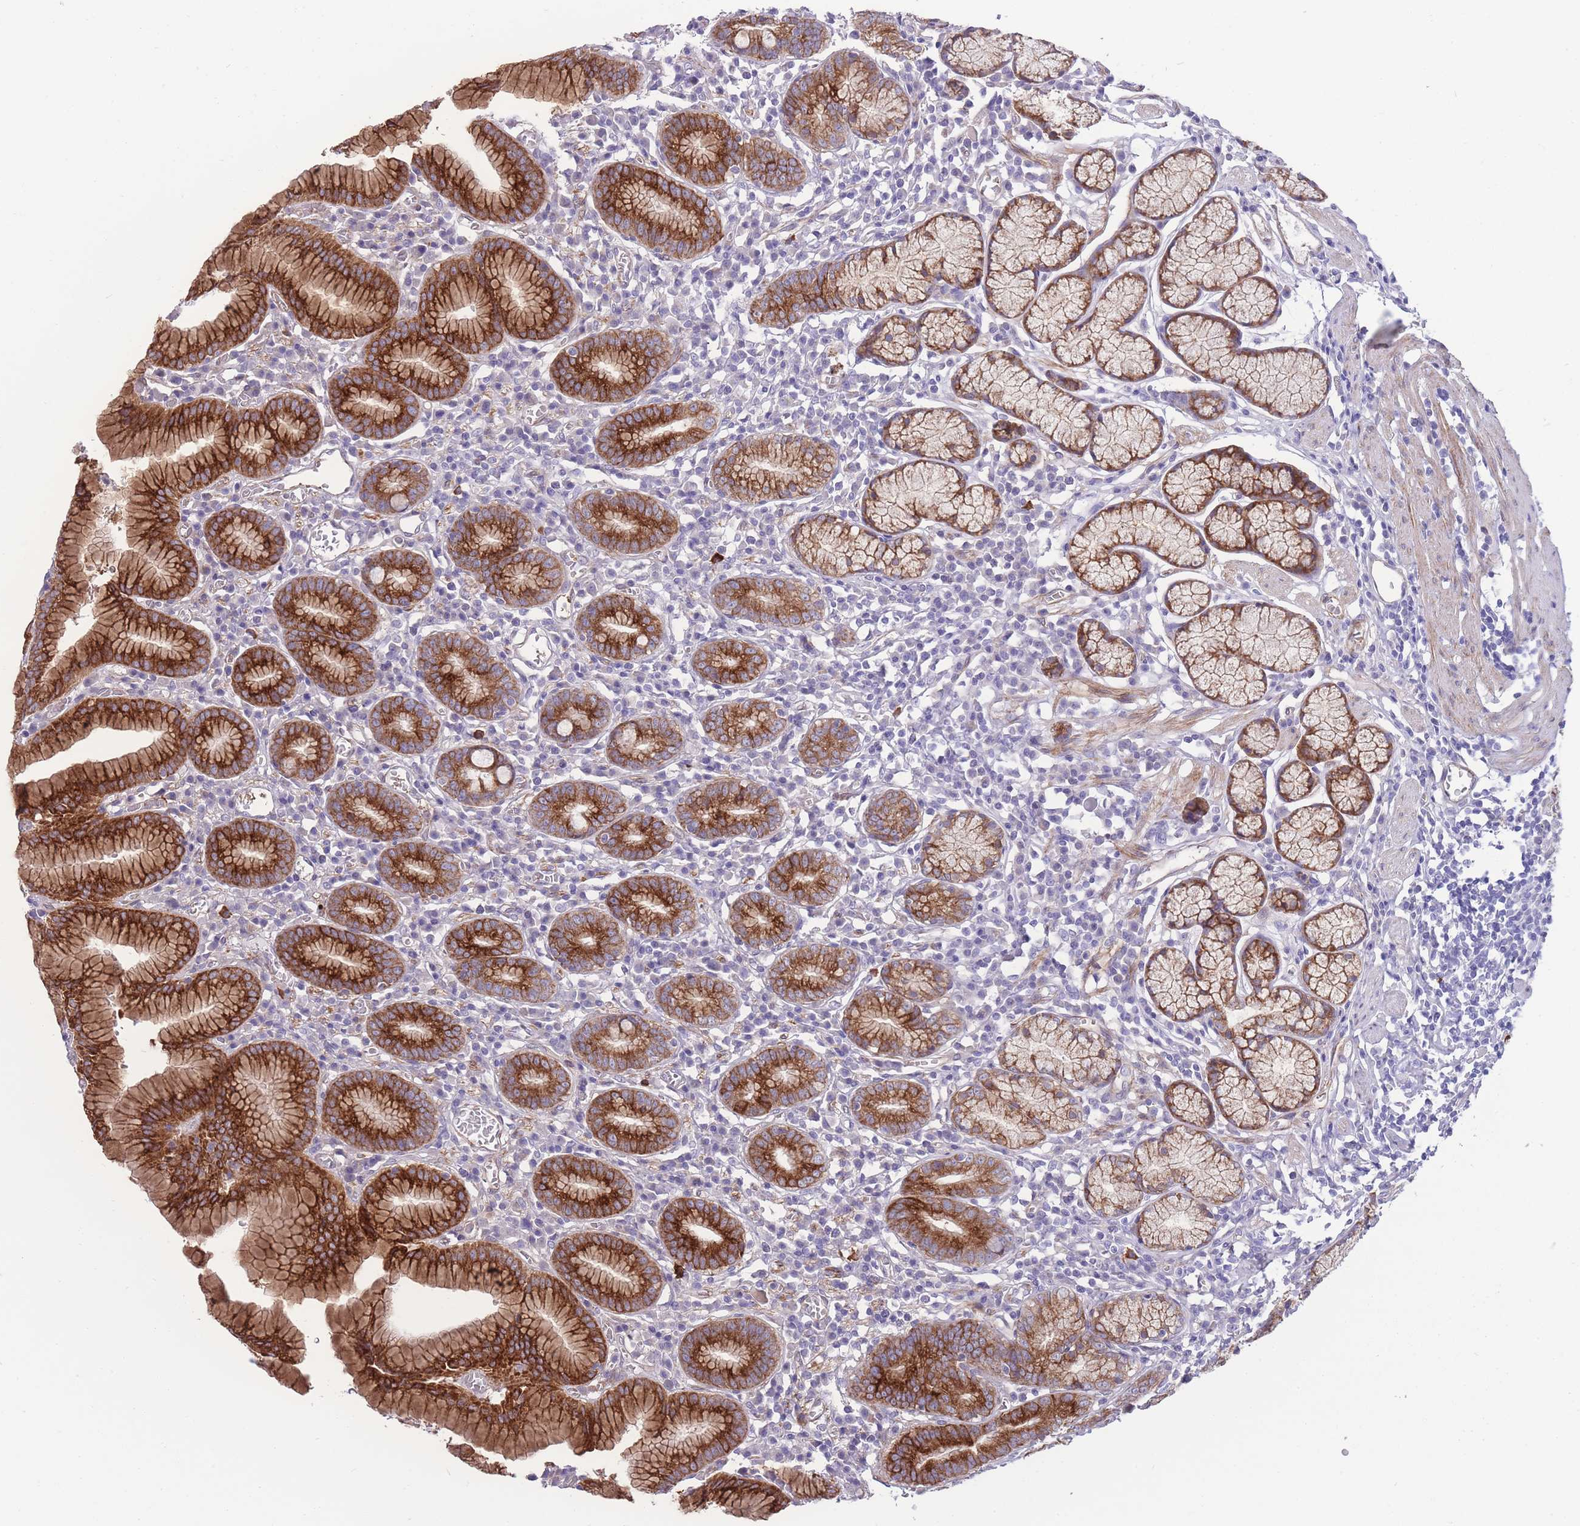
{"staining": {"intensity": "strong", "quantity": "25%-75%", "location": "cytoplasmic/membranous"}, "tissue": "stomach", "cell_type": "Glandular cells", "image_type": "normal", "snomed": [{"axis": "morphology", "description": "Normal tissue, NOS"}, {"axis": "topography", "description": "Stomach"}], "caption": "Immunohistochemistry micrograph of benign human stomach stained for a protein (brown), which exhibits high levels of strong cytoplasmic/membranous positivity in about 25%-75% of glandular cells.", "gene": "RGS11", "patient": {"sex": "male", "age": 55}}